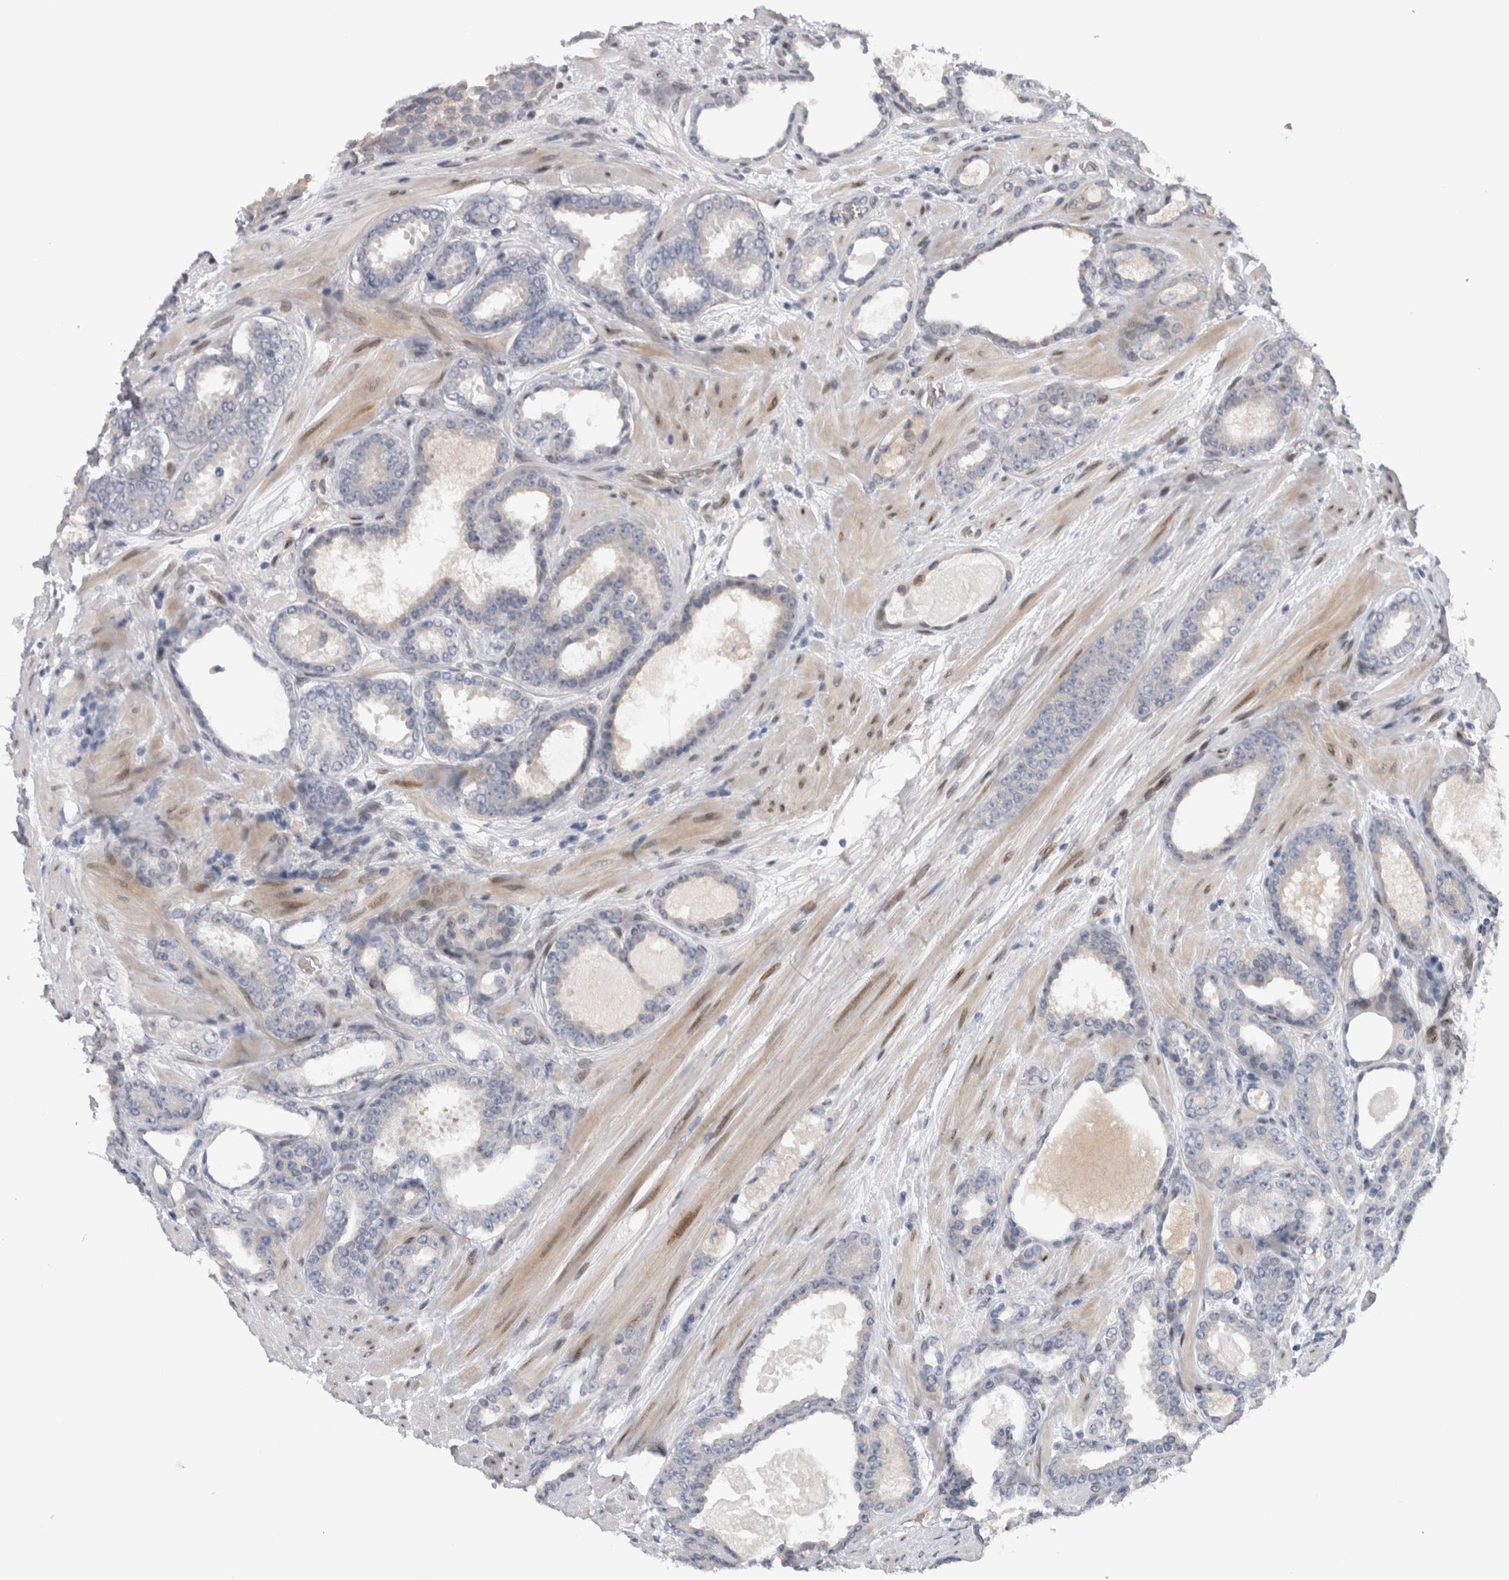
{"staining": {"intensity": "negative", "quantity": "none", "location": "none"}, "tissue": "prostate cancer", "cell_type": "Tumor cells", "image_type": "cancer", "snomed": [{"axis": "morphology", "description": "Adenocarcinoma, High grade"}, {"axis": "topography", "description": "Prostate"}], "caption": "Immunohistochemical staining of prostate cancer reveals no significant positivity in tumor cells.", "gene": "DMTN", "patient": {"sex": "male", "age": 60}}